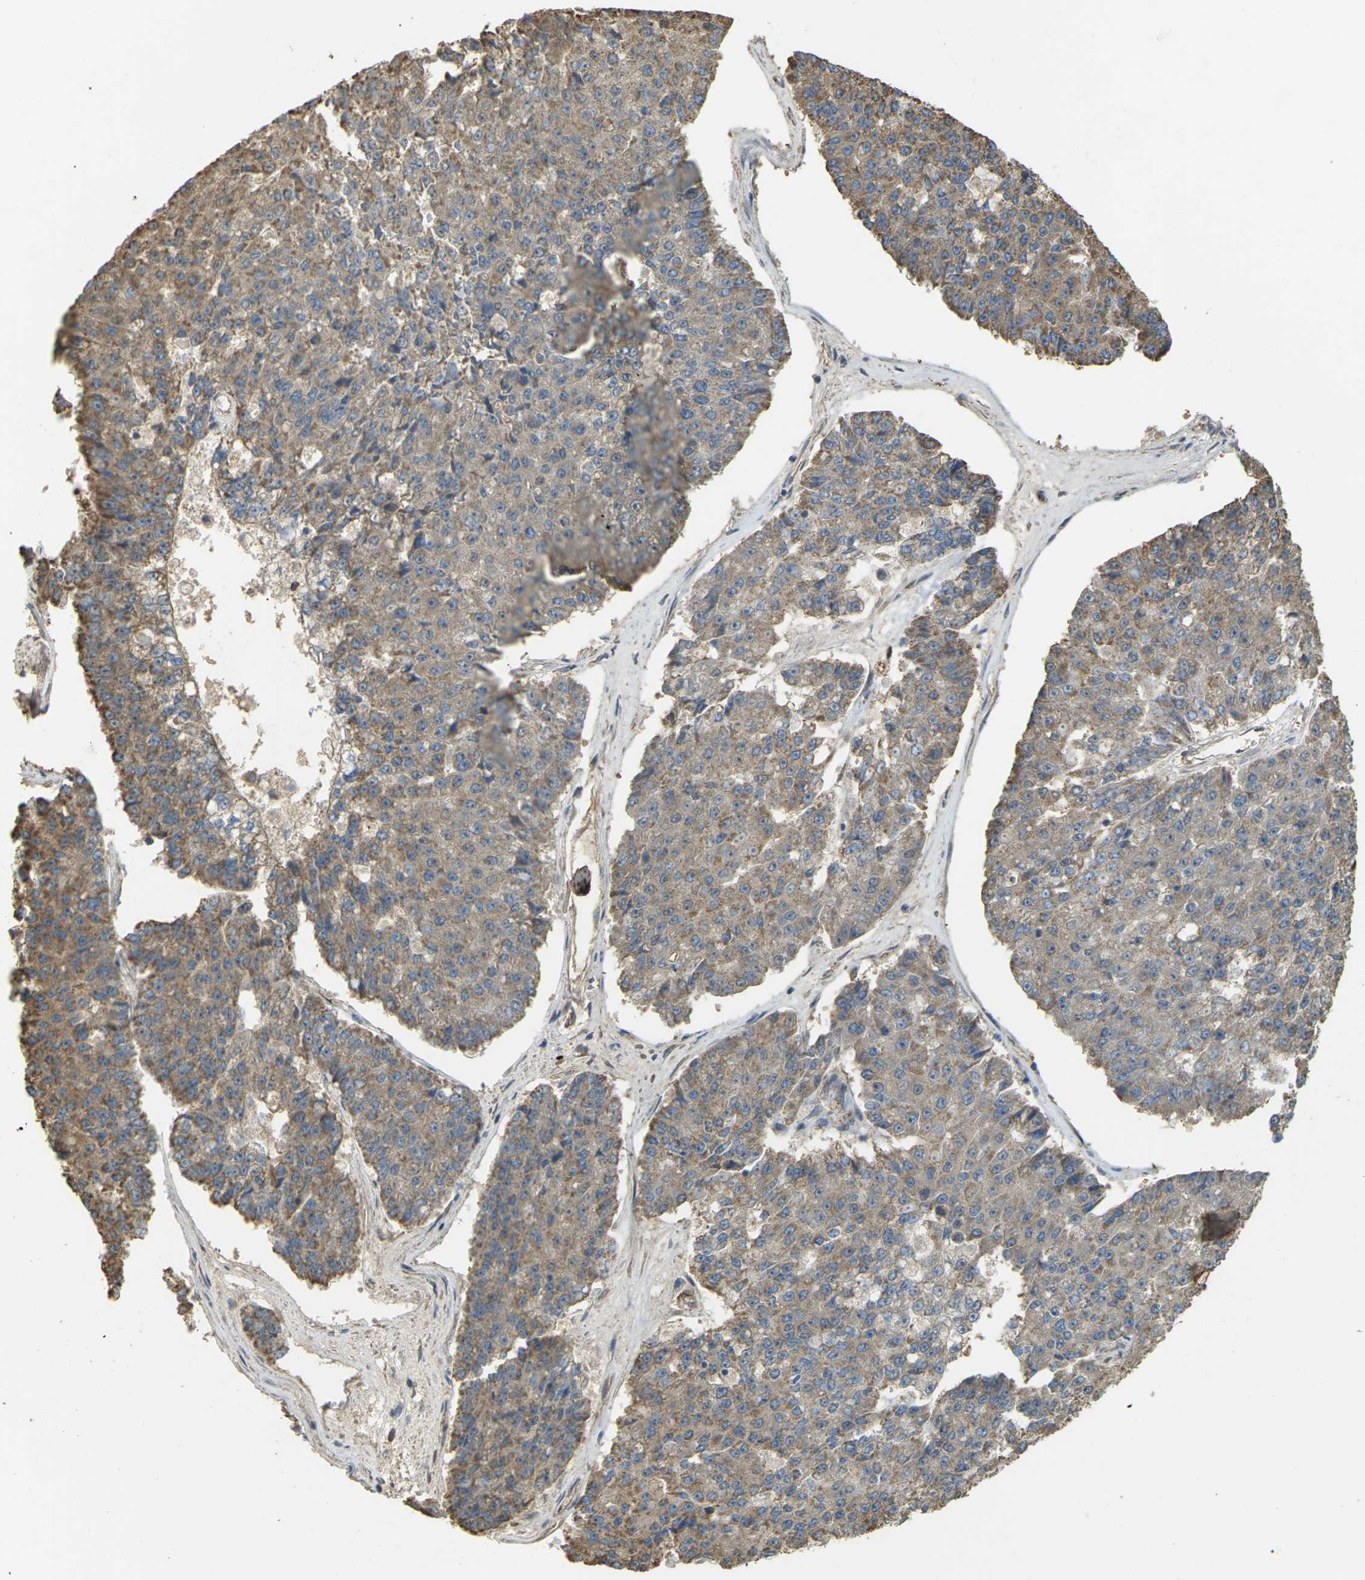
{"staining": {"intensity": "moderate", "quantity": ">75%", "location": "cytoplasmic/membranous"}, "tissue": "pancreatic cancer", "cell_type": "Tumor cells", "image_type": "cancer", "snomed": [{"axis": "morphology", "description": "Adenocarcinoma, NOS"}, {"axis": "topography", "description": "Pancreas"}], "caption": "Immunohistochemical staining of human pancreatic adenocarcinoma exhibits moderate cytoplasmic/membranous protein positivity in approximately >75% of tumor cells.", "gene": "KSR1", "patient": {"sex": "male", "age": 50}}